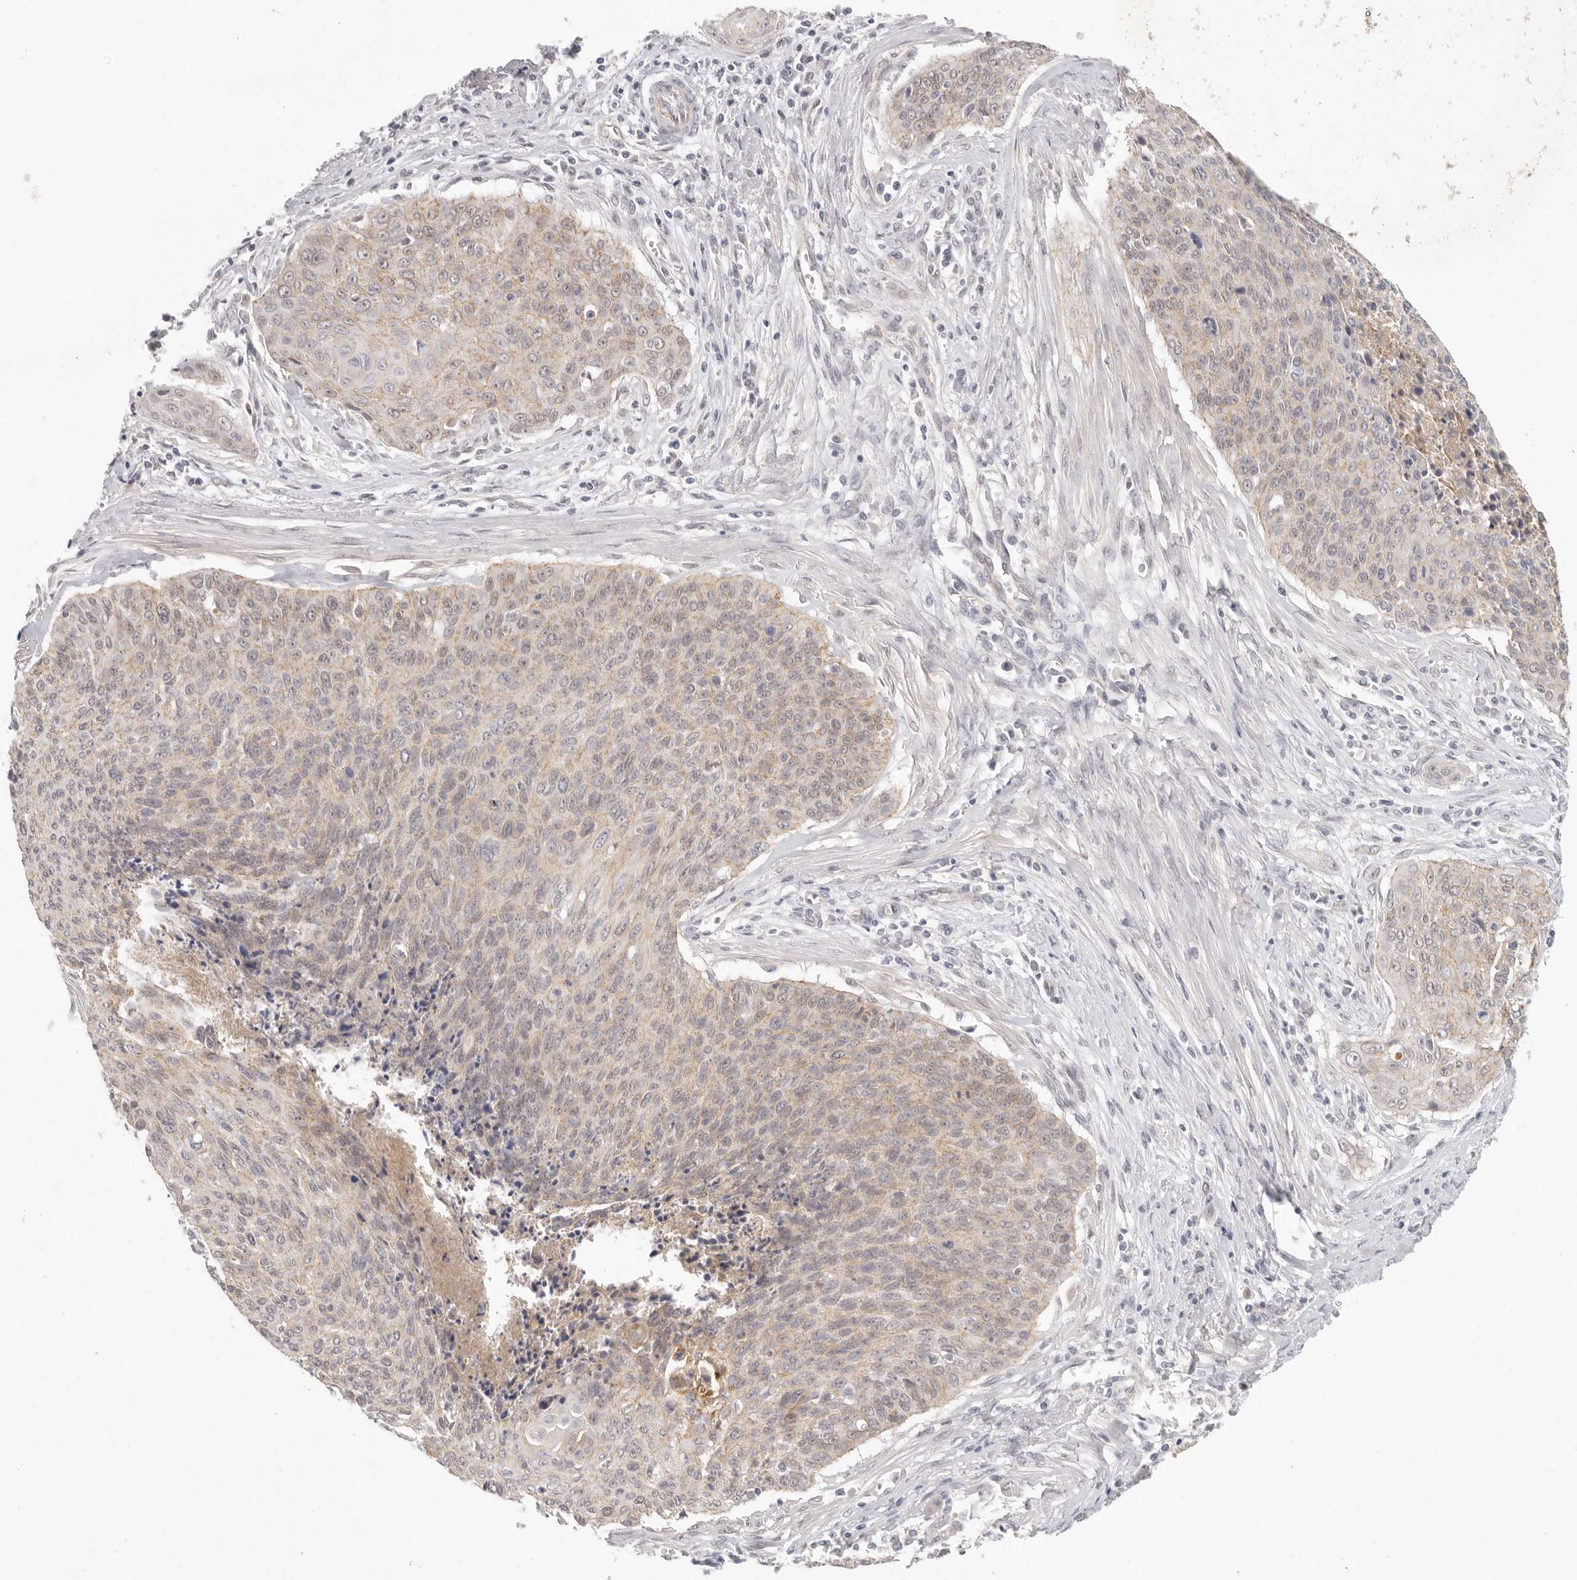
{"staining": {"intensity": "weak", "quantity": ">75%", "location": "cytoplasmic/membranous"}, "tissue": "cervical cancer", "cell_type": "Tumor cells", "image_type": "cancer", "snomed": [{"axis": "morphology", "description": "Squamous cell carcinoma, NOS"}, {"axis": "topography", "description": "Cervix"}], "caption": "The micrograph exhibits a brown stain indicating the presence of a protein in the cytoplasmic/membranous of tumor cells in cervical cancer (squamous cell carcinoma). The staining was performed using DAB, with brown indicating positive protein expression. Nuclei are stained blue with hematoxylin.", "gene": "ANXA9", "patient": {"sex": "female", "age": 55}}